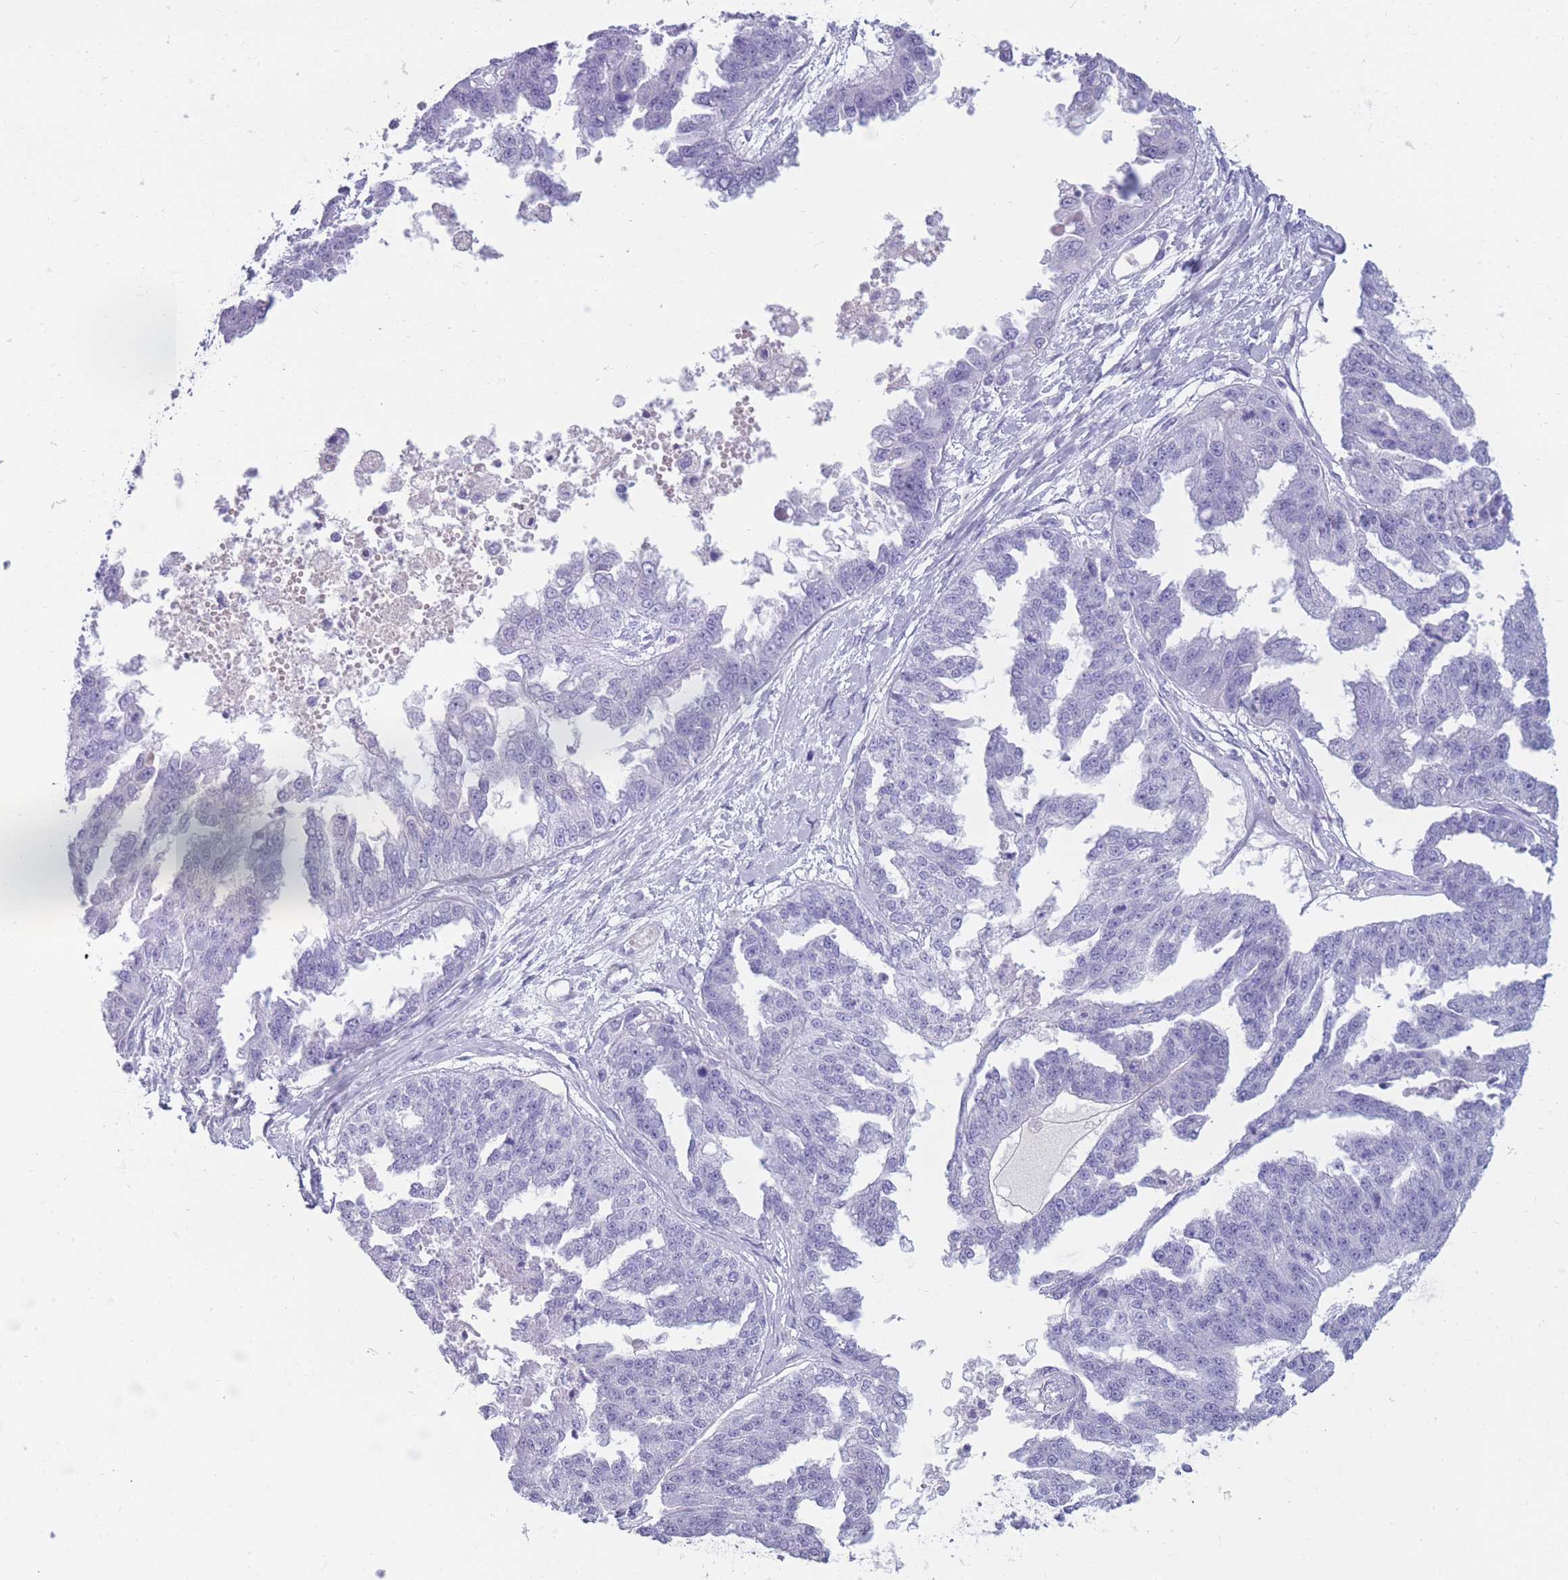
{"staining": {"intensity": "negative", "quantity": "none", "location": "none"}, "tissue": "ovarian cancer", "cell_type": "Tumor cells", "image_type": "cancer", "snomed": [{"axis": "morphology", "description": "Cystadenocarcinoma, serous, NOS"}, {"axis": "topography", "description": "Ovary"}], "caption": "Tumor cells are negative for protein expression in human ovarian serous cystadenocarcinoma.", "gene": "TNFSF11", "patient": {"sex": "female", "age": 58}}